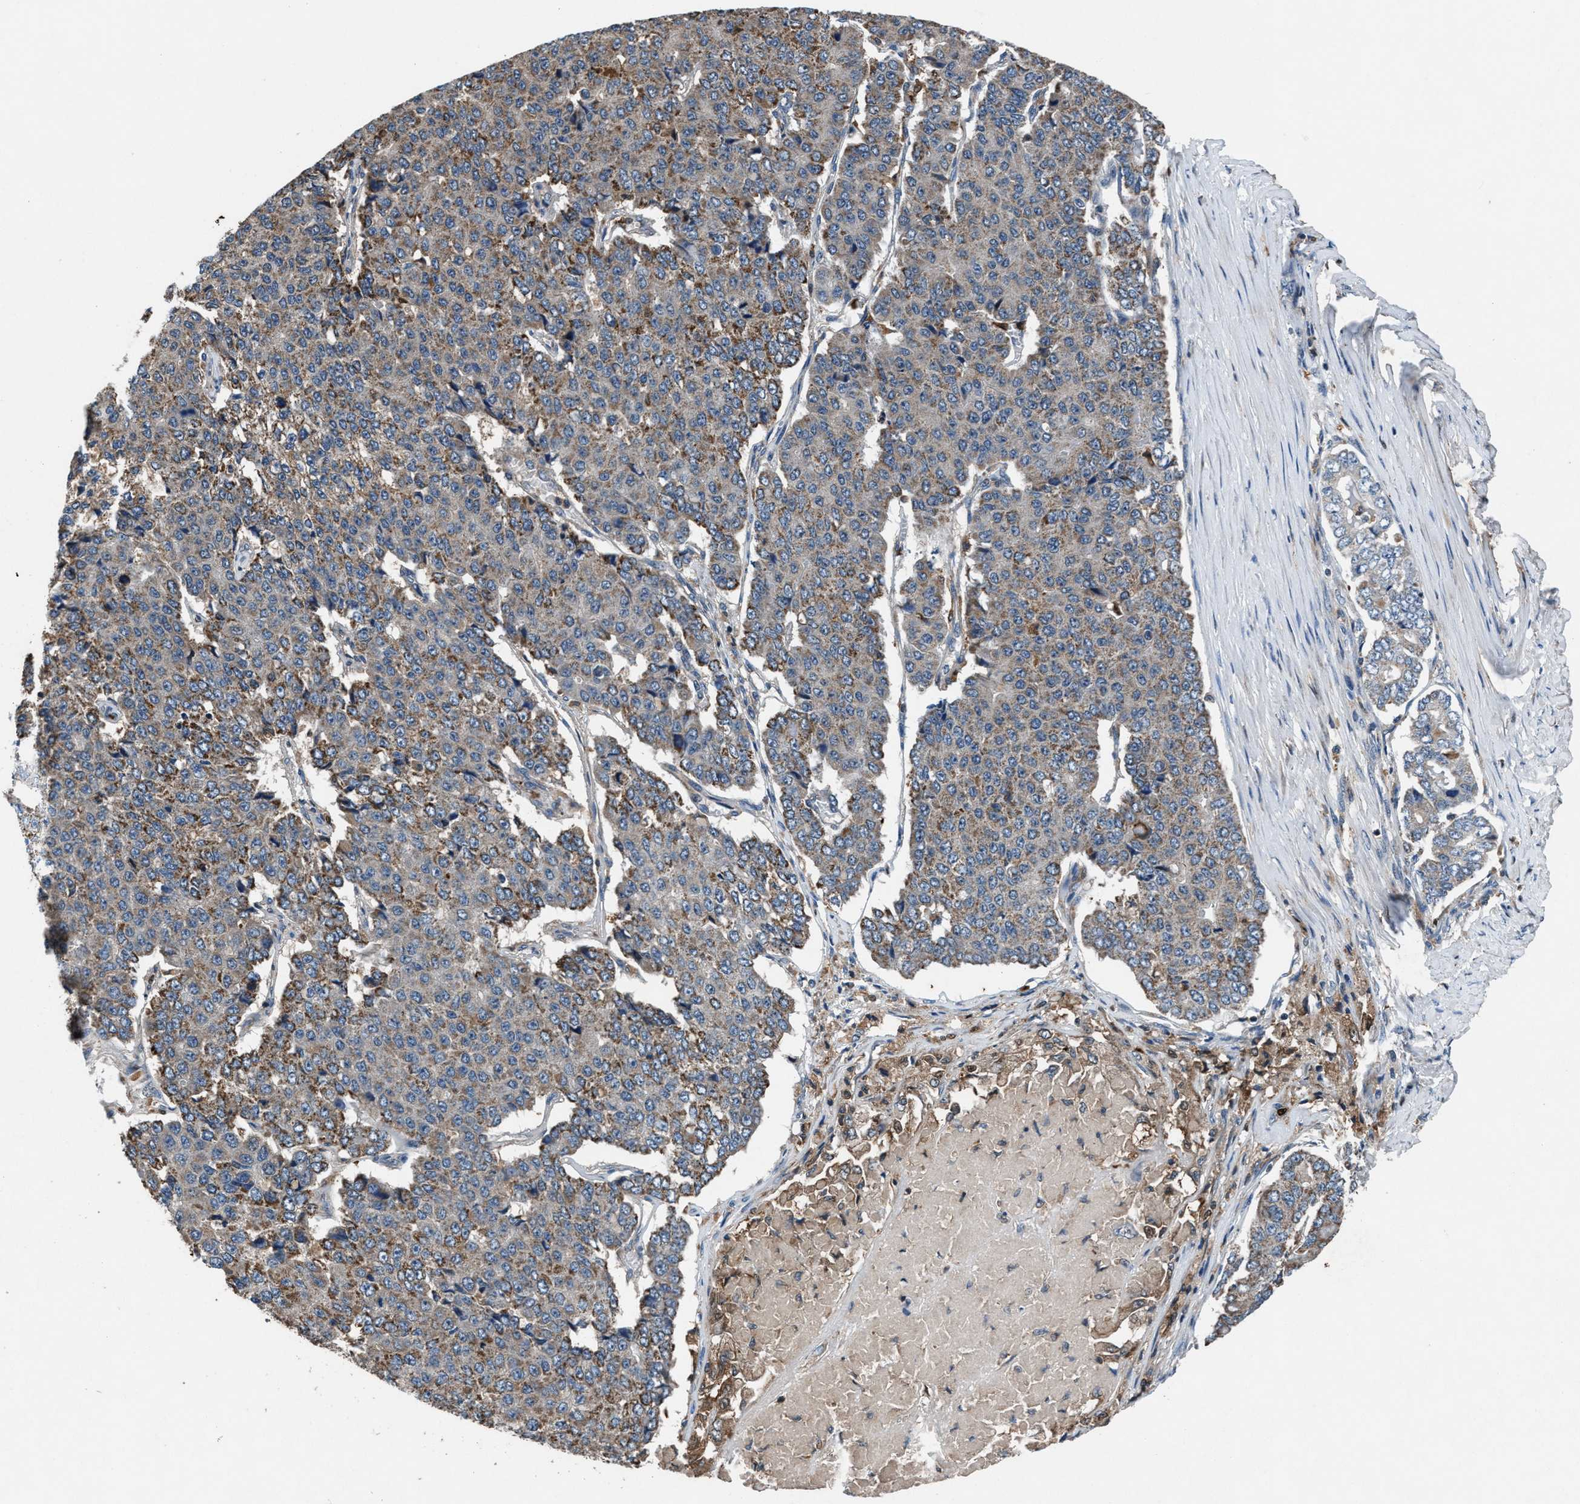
{"staining": {"intensity": "weak", "quantity": ">75%", "location": "cytoplasmic/membranous"}, "tissue": "pancreatic cancer", "cell_type": "Tumor cells", "image_type": "cancer", "snomed": [{"axis": "morphology", "description": "Adenocarcinoma, NOS"}, {"axis": "topography", "description": "Pancreas"}], "caption": "An image of pancreatic cancer (adenocarcinoma) stained for a protein demonstrates weak cytoplasmic/membranous brown staining in tumor cells.", "gene": "FAM221A", "patient": {"sex": "male", "age": 50}}